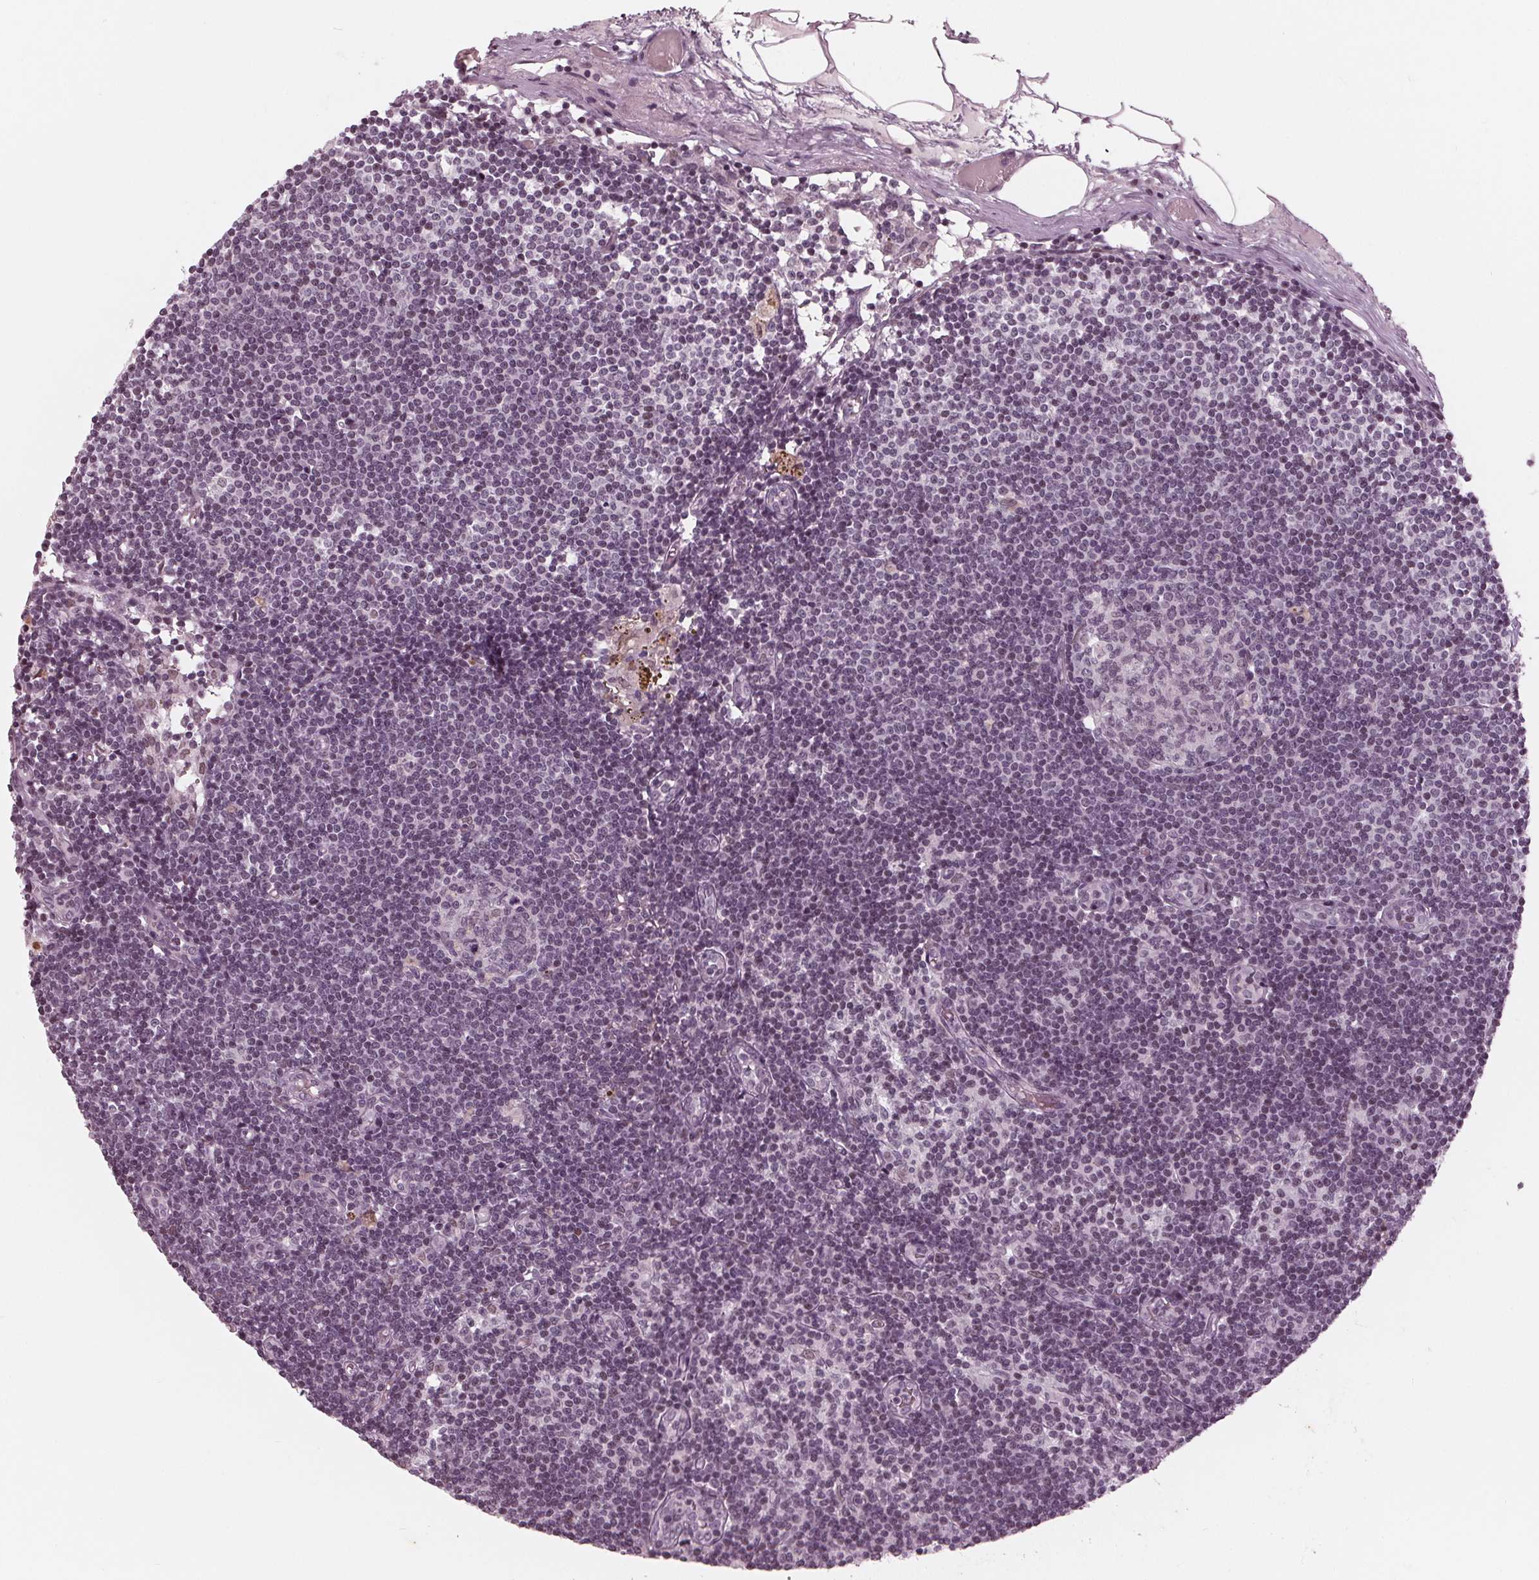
{"staining": {"intensity": "negative", "quantity": "none", "location": "none"}, "tissue": "lymph node", "cell_type": "Germinal center cells", "image_type": "normal", "snomed": [{"axis": "morphology", "description": "Normal tissue, NOS"}, {"axis": "topography", "description": "Lymph node"}], "caption": "This is an IHC photomicrograph of benign human lymph node. There is no staining in germinal center cells.", "gene": "DNMT3L", "patient": {"sex": "female", "age": 69}}